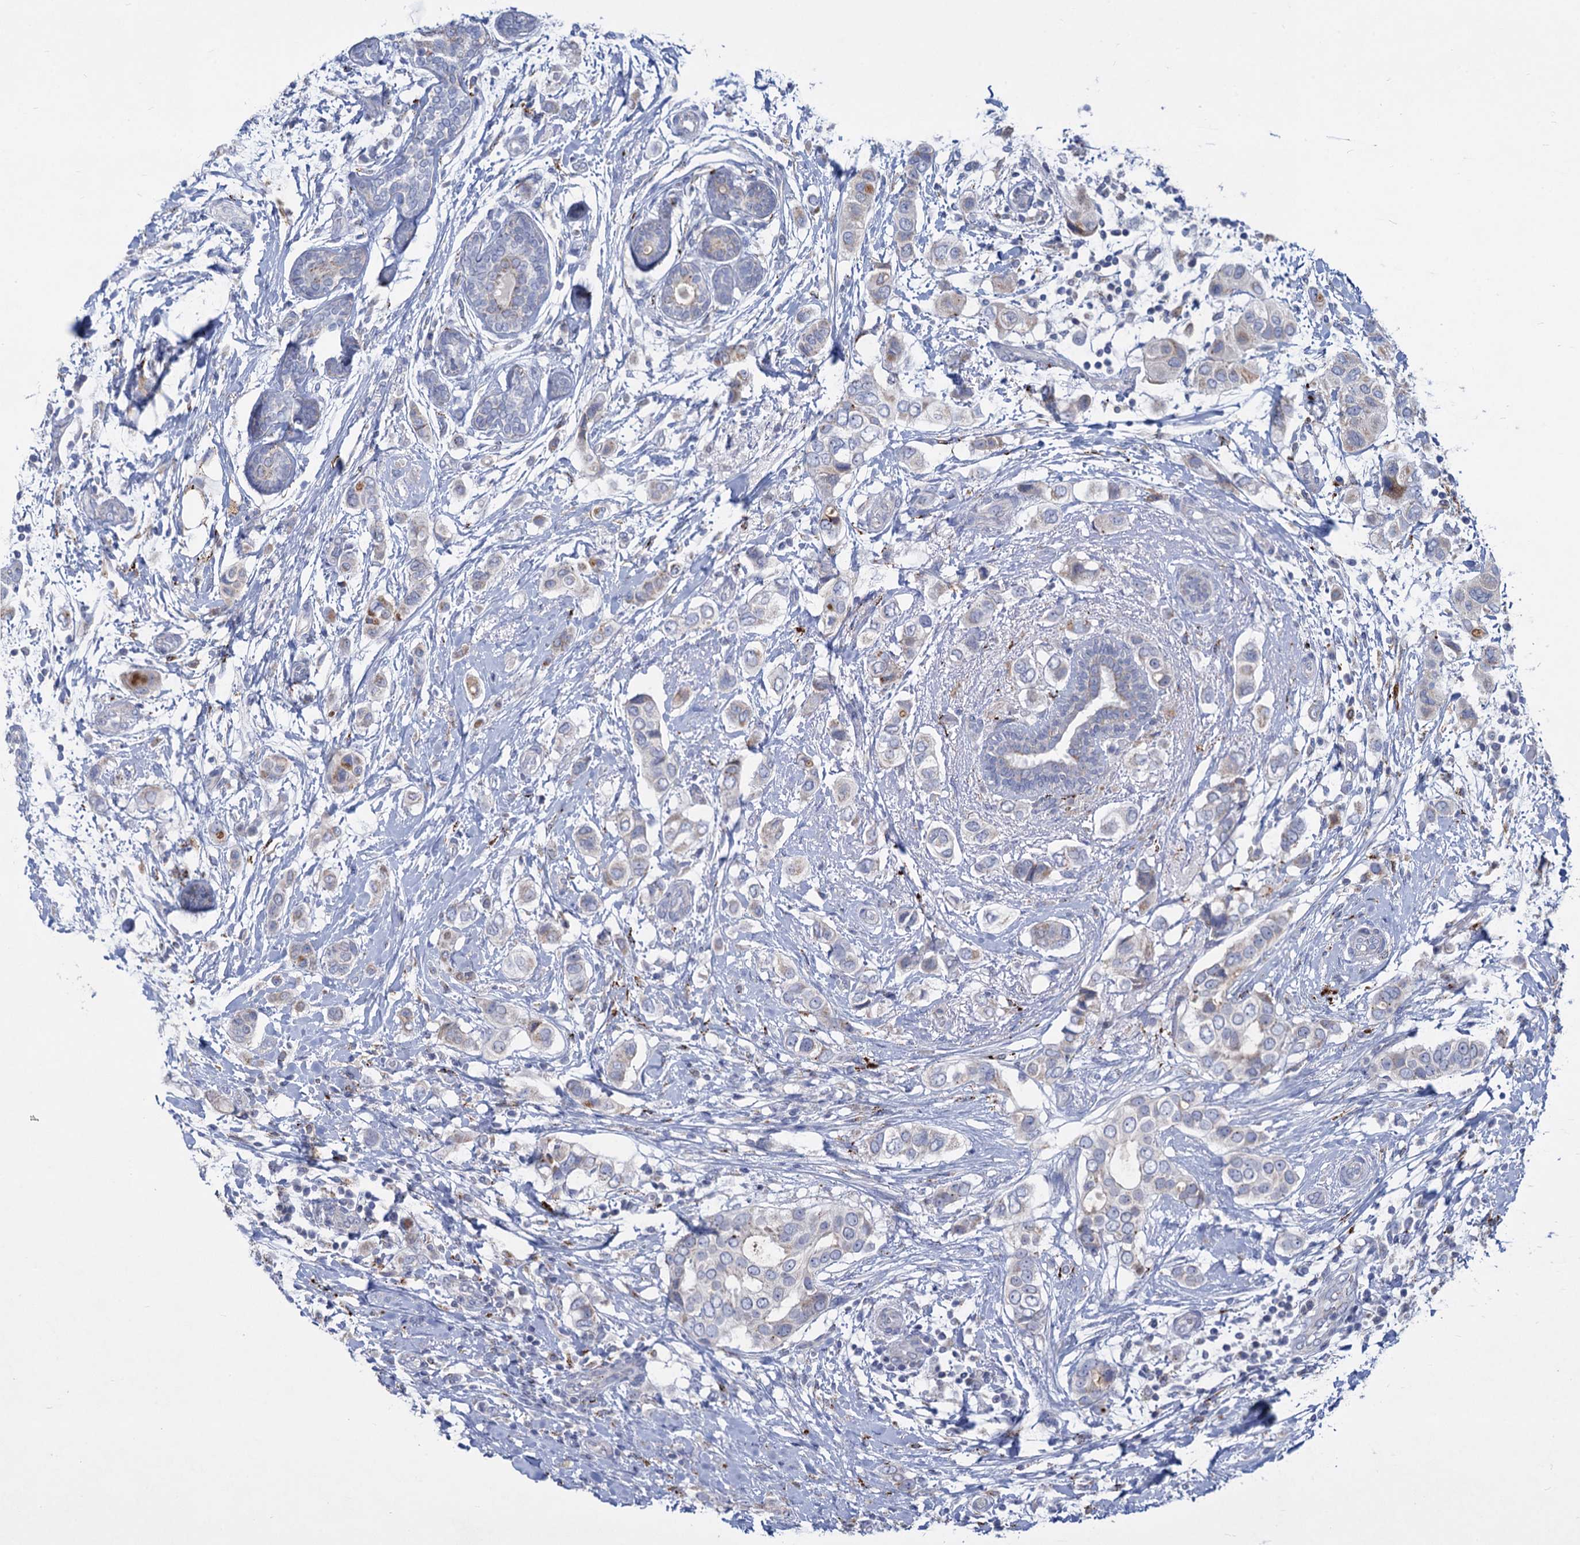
{"staining": {"intensity": "negative", "quantity": "none", "location": "none"}, "tissue": "breast cancer", "cell_type": "Tumor cells", "image_type": "cancer", "snomed": [{"axis": "morphology", "description": "Lobular carcinoma"}, {"axis": "topography", "description": "Breast"}], "caption": "Image shows no protein positivity in tumor cells of breast lobular carcinoma tissue.", "gene": "ANKS3", "patient": {"sex": "female", "age": 51}}